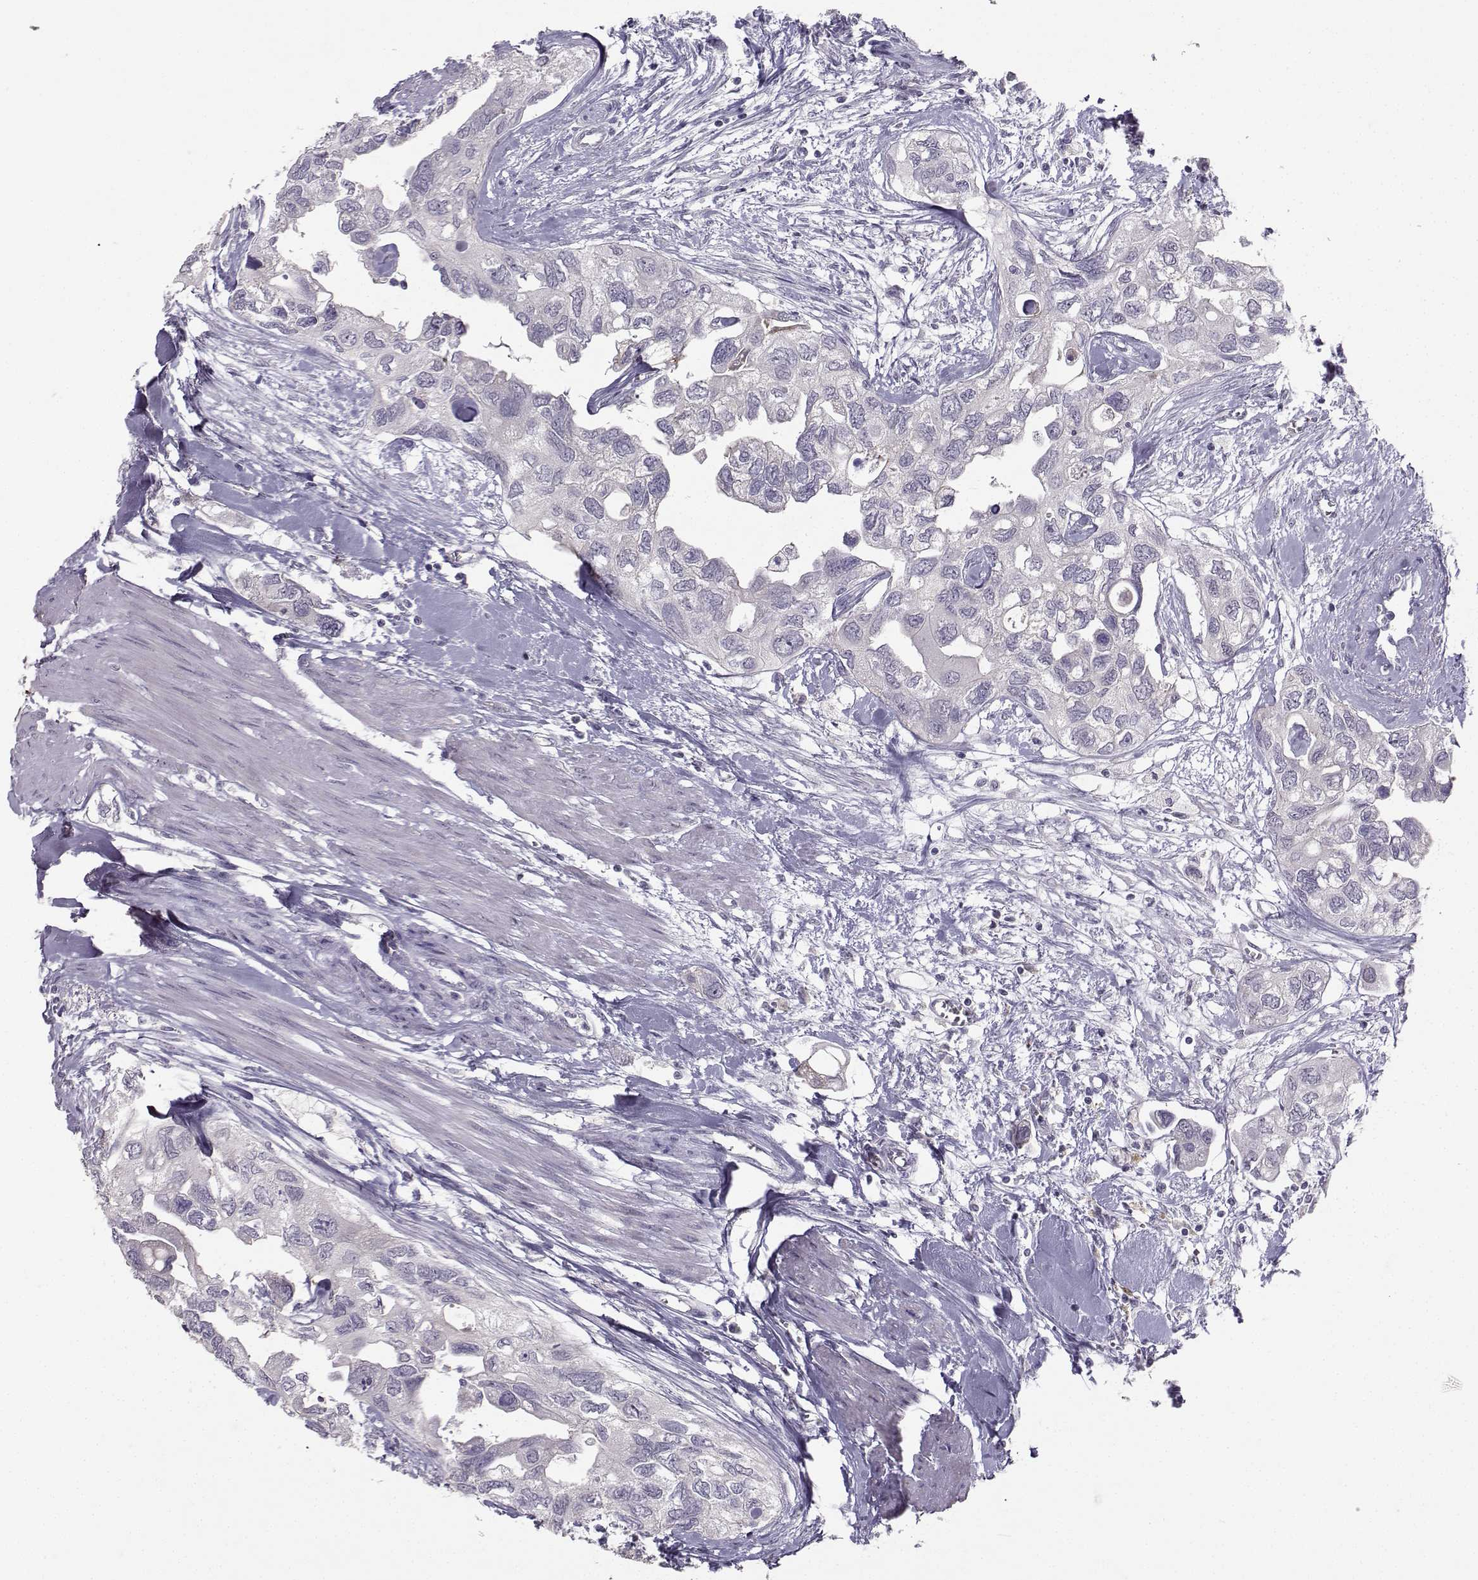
{"staining": {"intensity": "negative", "quantity": "none", "location": "none"}, "tissue": "urothelial cancer", "cell_type": "Tumor cells", "image_type": "cancer", "snomed": [{"axis": "morphology", "description": "Urothelial carcinoma, High grade"}, {"axis": "topography", "description": "Urinary bladder"}], "caption": "Urothelial cancer was stained to show a protein in brown. There is no significant staining in tumor cells.", "gene": "PKP2", "patient": {"sex": "male", "age": 59}}